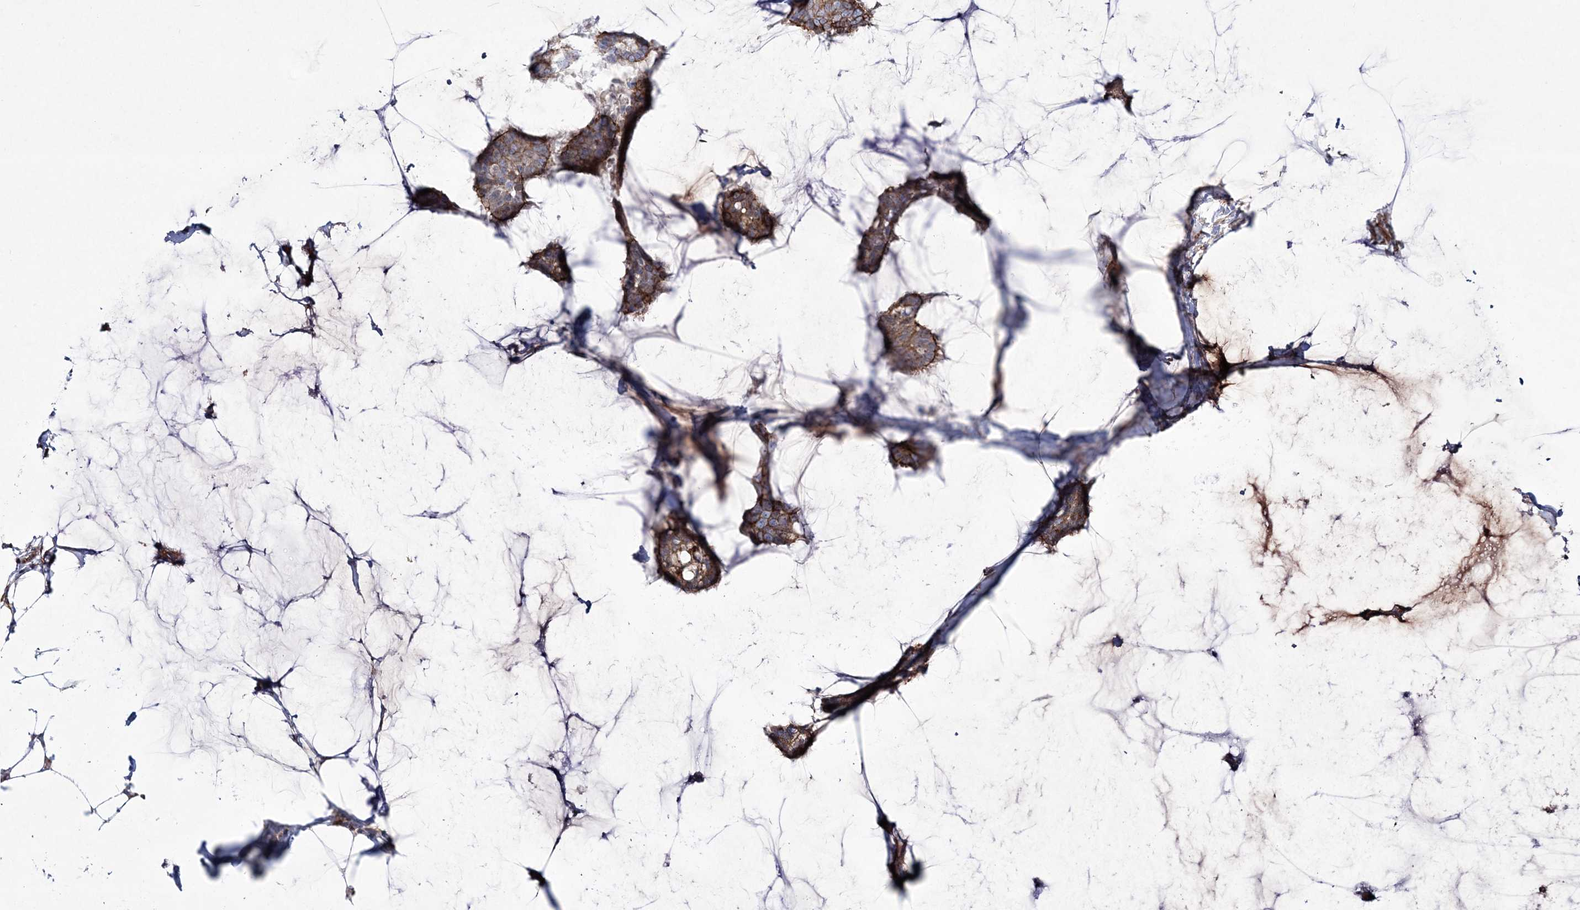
{"staining": {"intensity": "moderate", "quantity": ">75%", "location": "cytoplasmic/membranous"}, "tissue": "breast cancer", "cell_type": "Tumor cells", "image_type": "cancer", "snomed": [{"axis": "morphology", "description": "Duct carcinoma"}, {"axis": "topography", "description": "Breast"}], "caption": "The immunohistochemical stain labels moderate cytoplasmic/membranous positivity in tumor cells of intraductal carcinoma (breast) tissue. (DAB = brown stain, brightfield microscopy at high magnification).", "gene": "RICTOR", "patient": {"sex": "female", "age": 93}}